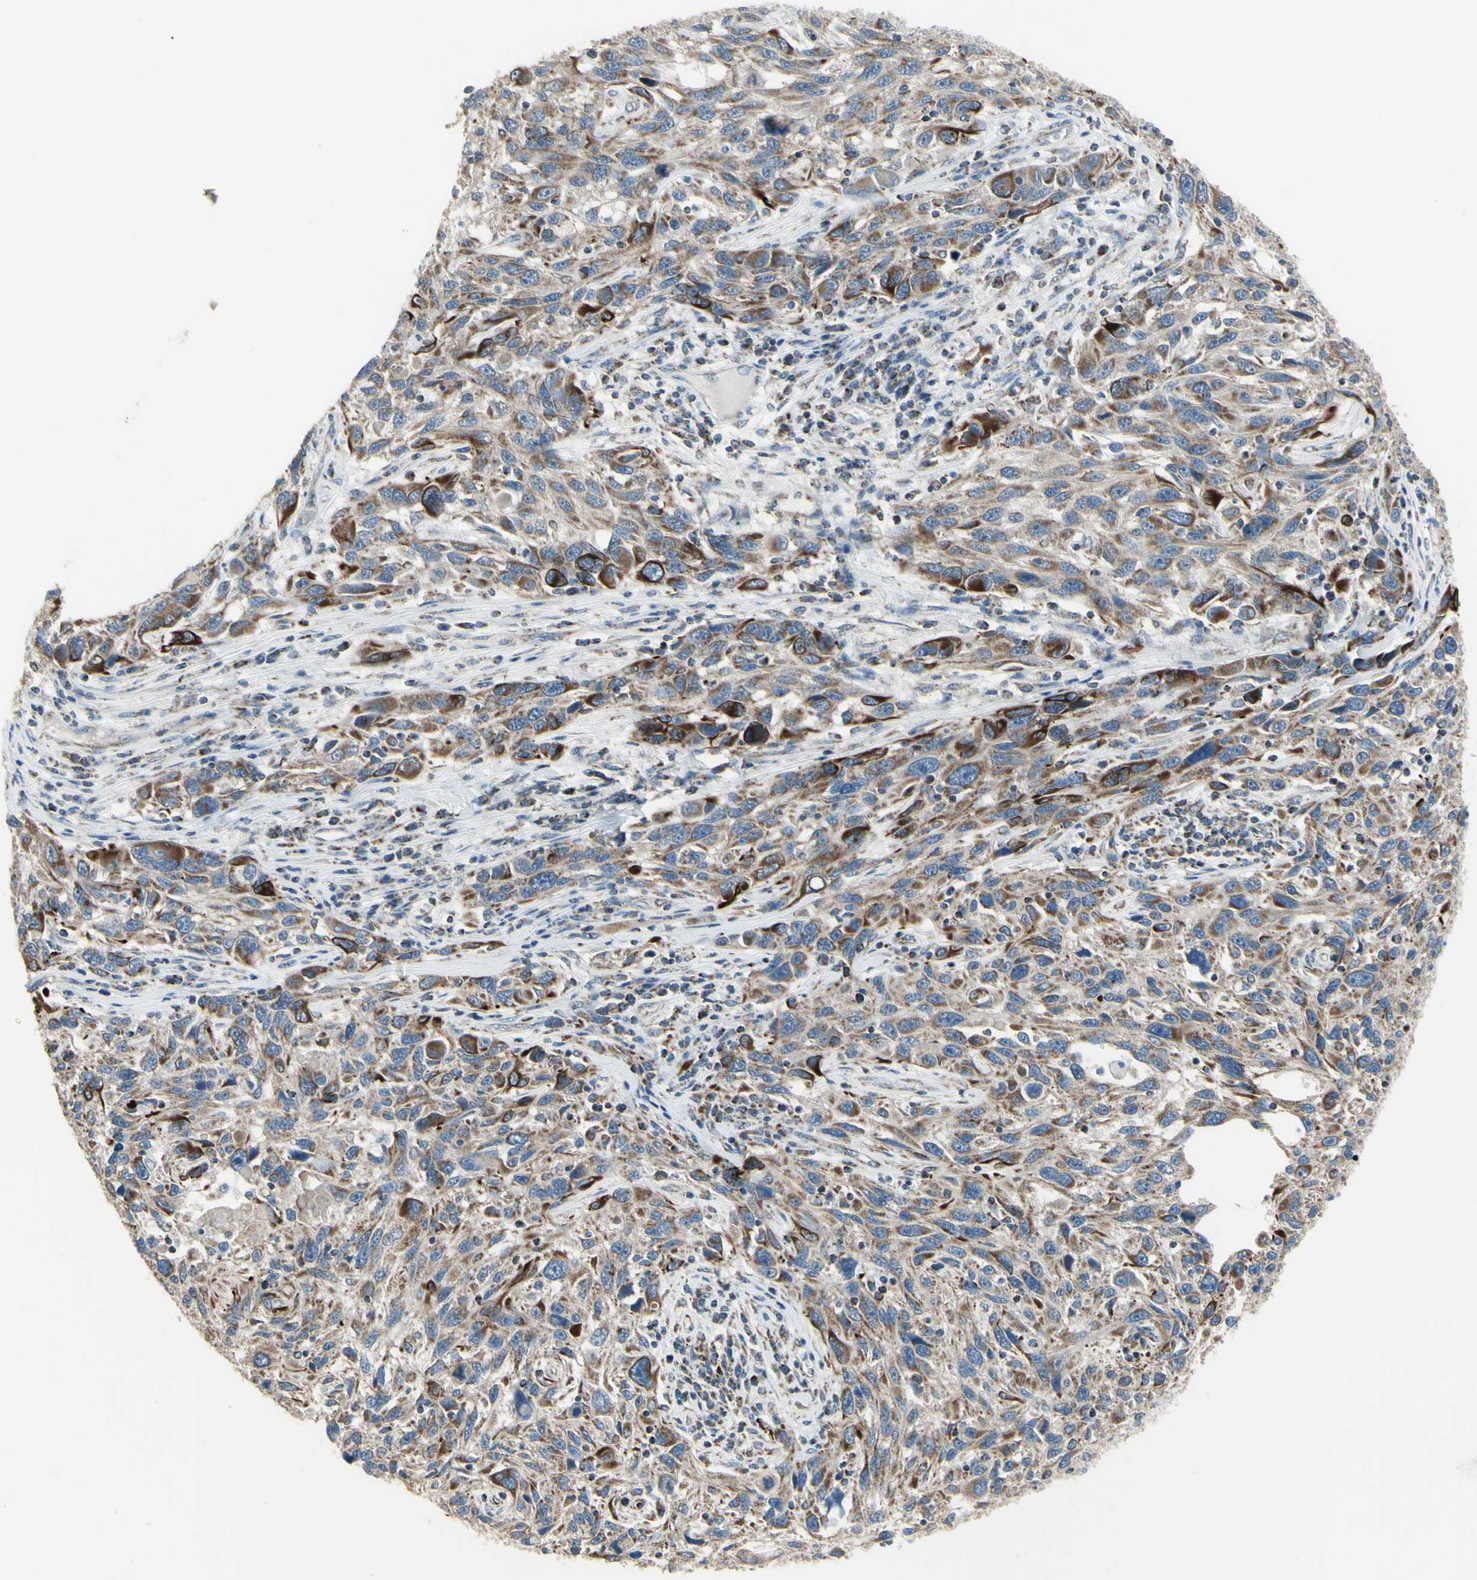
{"staining": {"intensity": "weak", "quantity": "25%-75%", "location": "cytoplasmic/membranous"}, "tissue": "melanoma", "cell_type": "Tumor cells", "image_type": "cancer", "snomed": [{"axis": "morphology", "description": "Malignant melanoma, NOS"}, {"axis": "topography", "description": "Skin"}], "caption": "Malignant melanoma stained with a protein marker displays weak staining in tumor cells.", "gene": "FAM171B", "patient": {"sex": "male", "age": 53}}